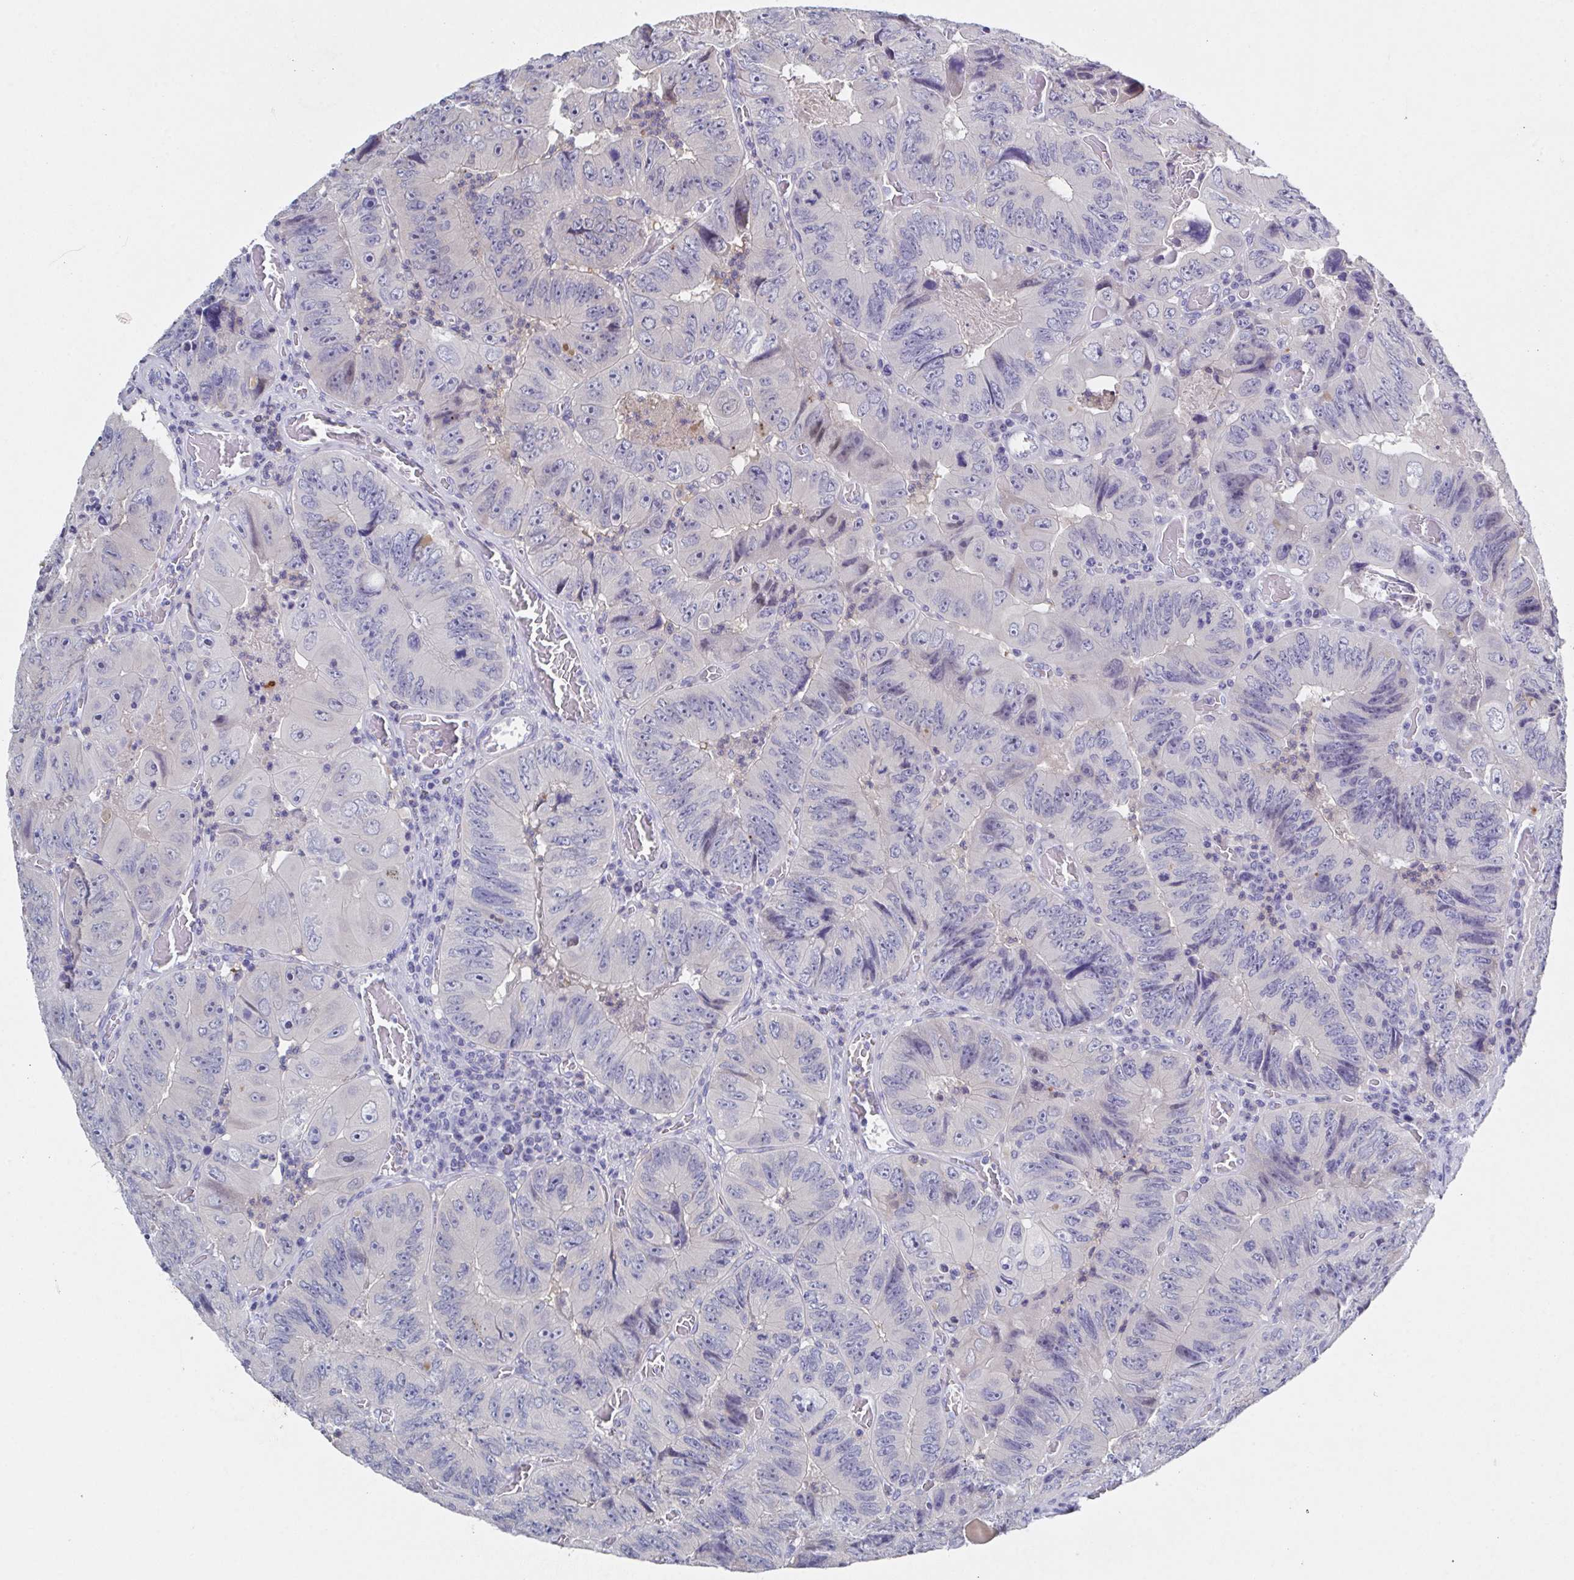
{"staining": {"intensity": "negative", "quantity": "none", "location": "none"}, "tissue": "colorectal cancer", "cell_type": "Tumor cells", "image_type": "cancer", "snomed": [{"axis": "morphology", "description": "Adenocarcinoma, NOS"}, {"axis": "topography", "description": "Colon"}], "caption": "The histopathology image shows no significant expression in tumor cells of colorectal adenocarcinoma. The staining was performed using DAB to visualize the protein expression in brown, while the nuclei were stained in blue with hematoxylin (Magnification: 20x).", "gene": "SSC4D", "patient": {"sex": "female", "age": 84}}